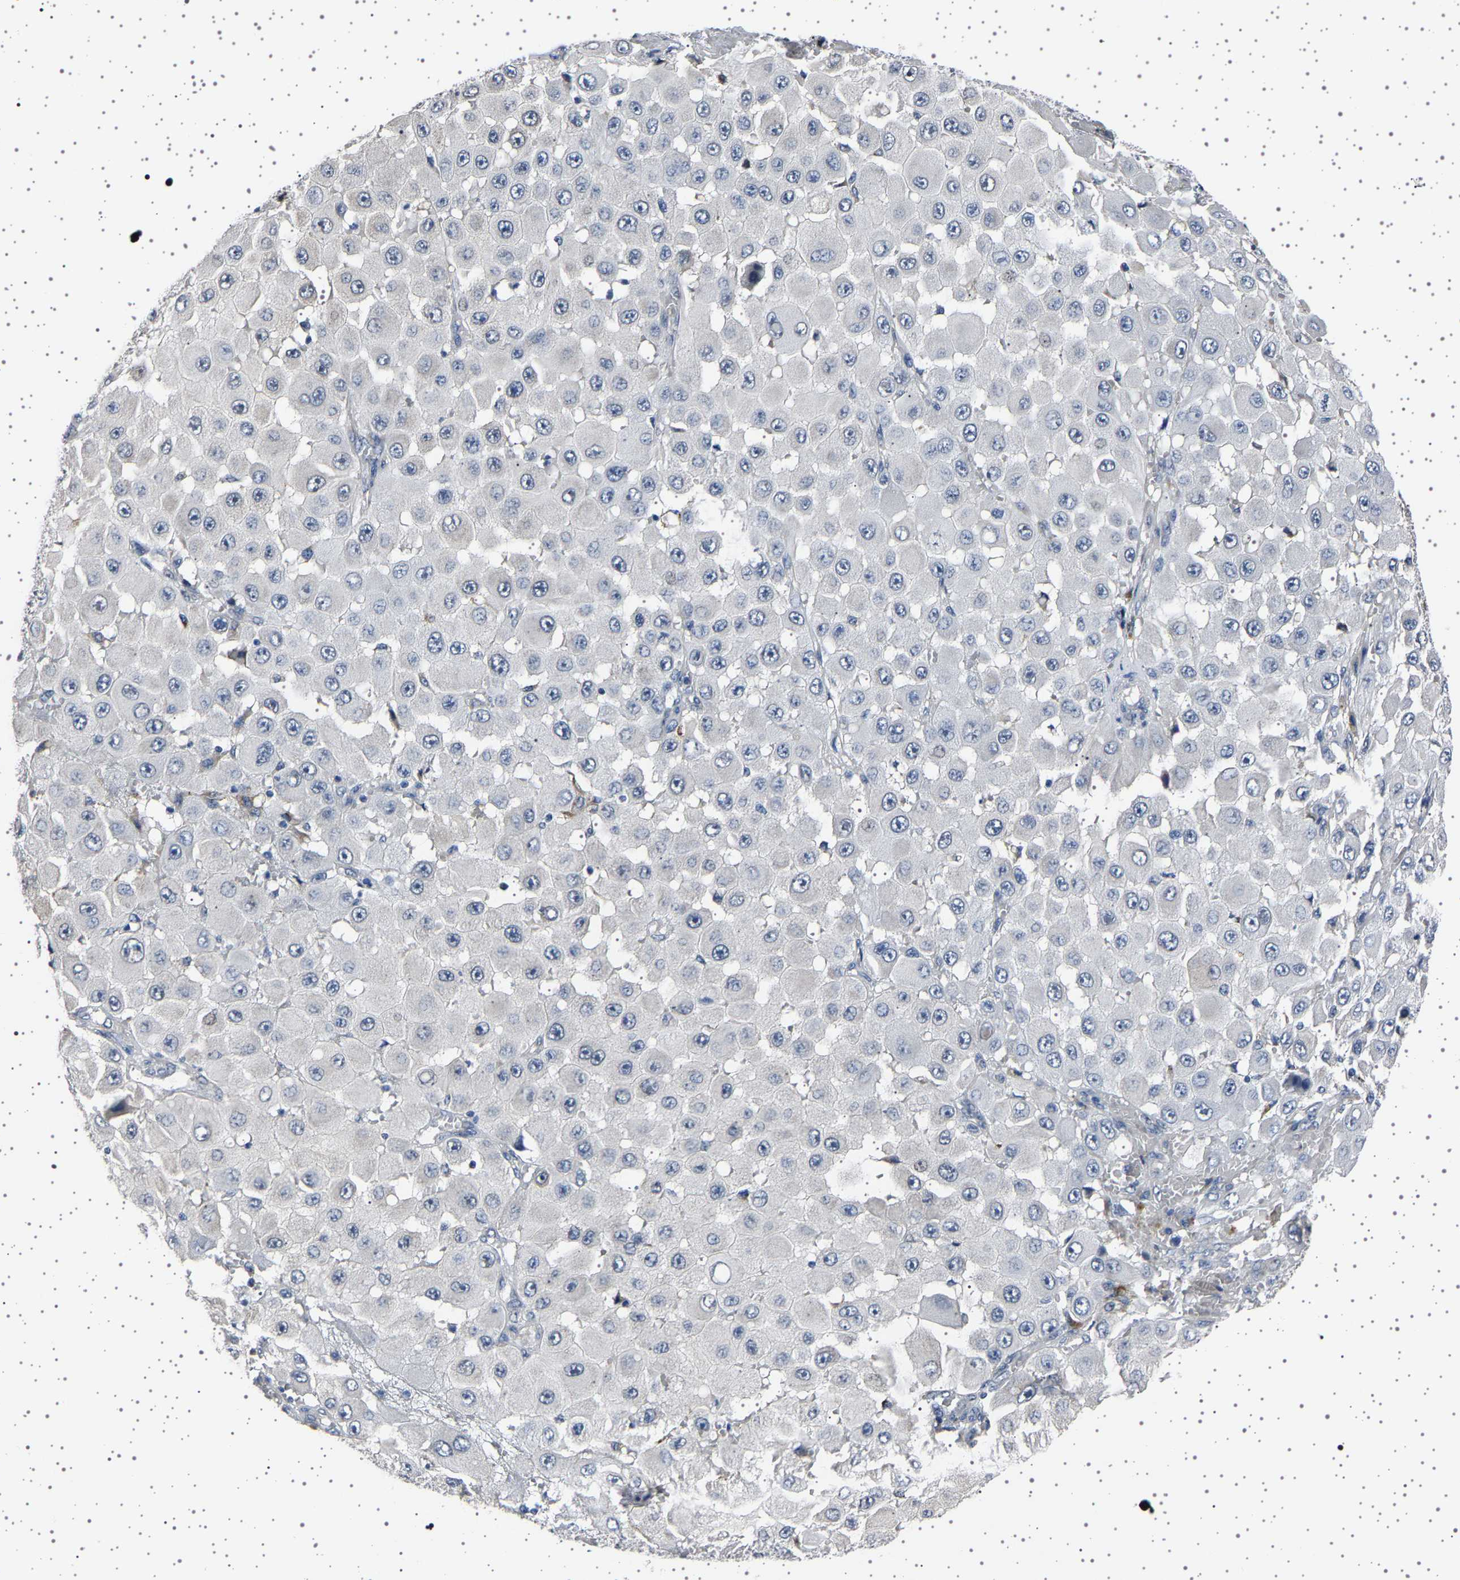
{"staining": {"intensity": "negative", "quantity": "none", "location": "none"}, "tissue": "melanoma", "cell_type": "Tumor cells", "image_type": "cancer", "snomed": [{"axis": "morphology", "description": "Malignant melanoma, NOS"}, {"axis": "topography", "description": "Skin"}], "caption": "Human melanoma stained for a protein using IHC displays no staining in tumor cells.", "gene": "IL10RB", "patient": {"sex": "female", "age": 81}}